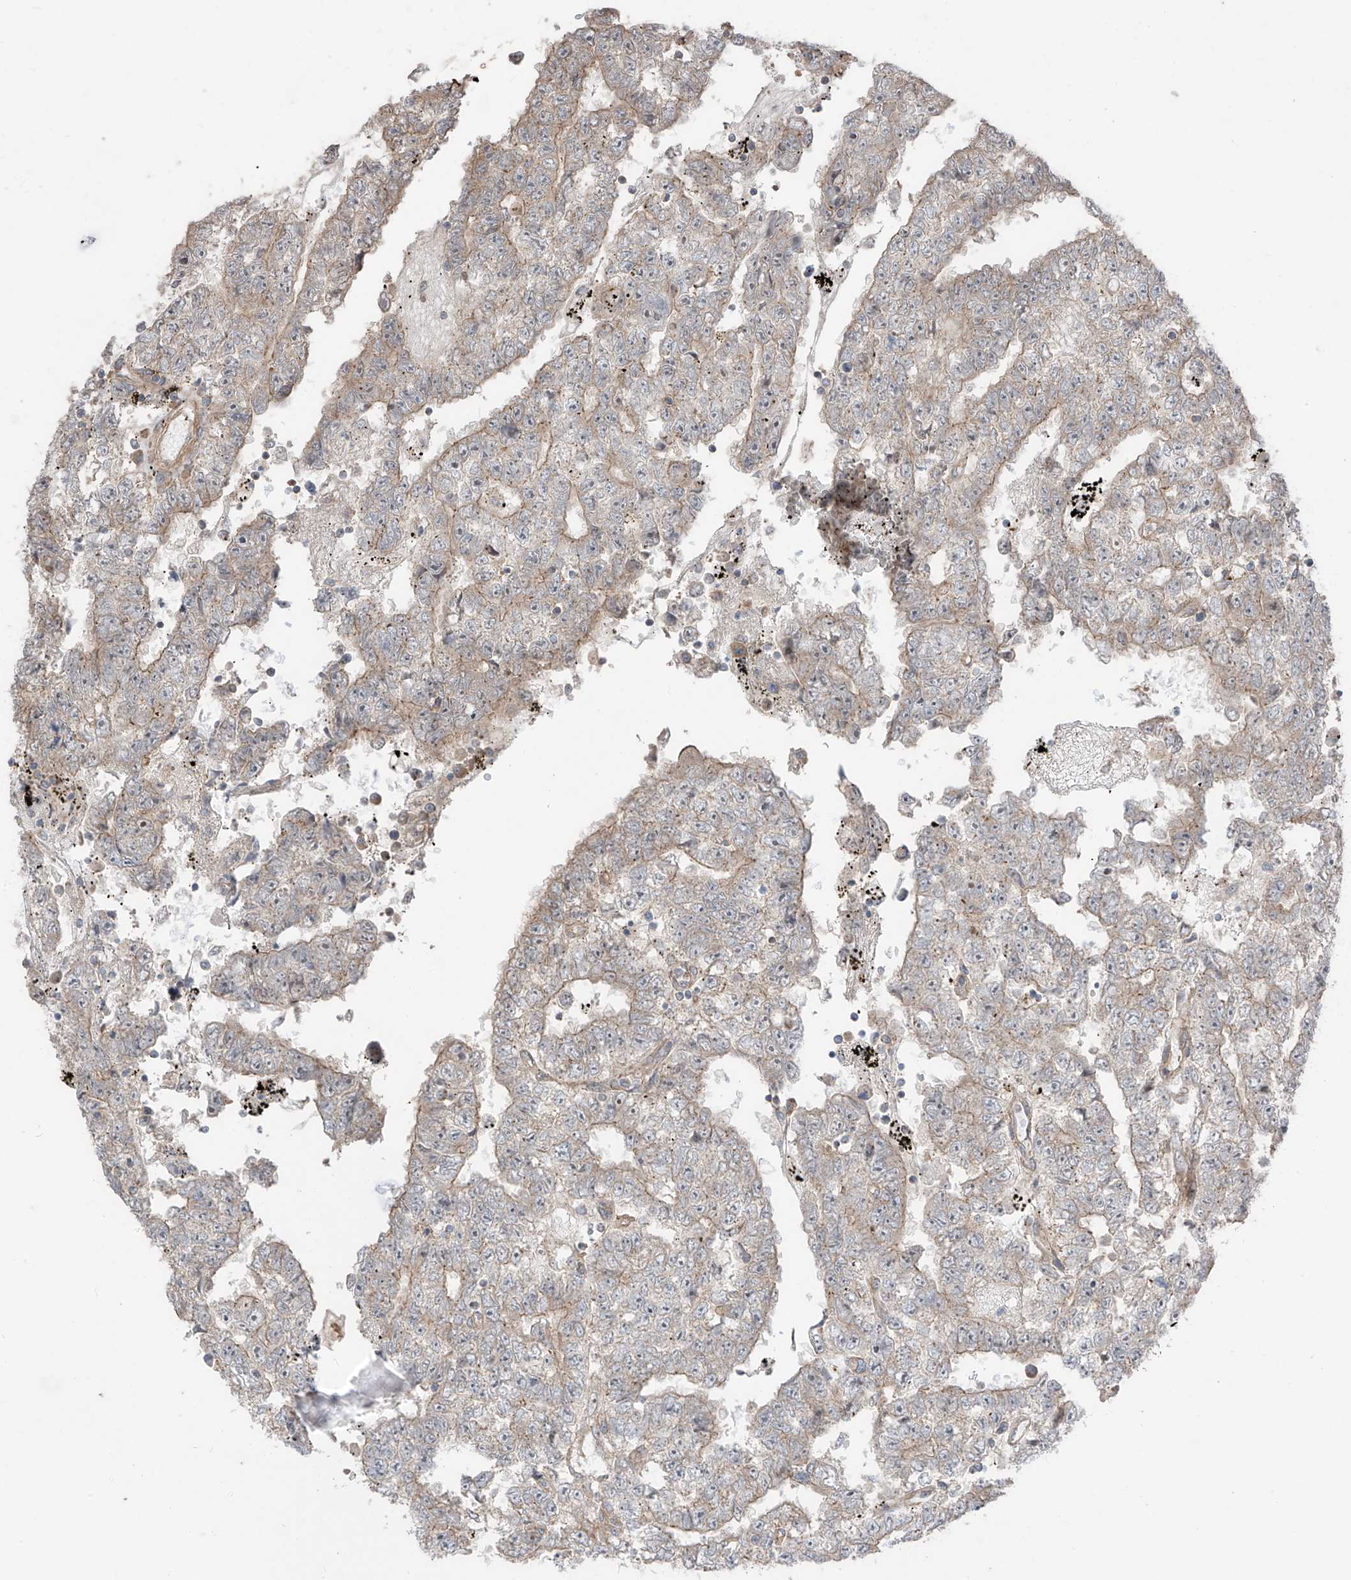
{"staining": {"intensity": "weak", "quantity": "25%-75%", "location": "cytoplasmic/membranous"}, "tissue": "testis cancer", "cell_type": "Tumor cells", "image_type": "cancer", "snomed": [{"axis": "morphology", "description": "Carcinoma, Embryonal, NOS"}, {"axis": "topography", "description": "Testis"}], "caption": "Protein expression analysis of testis cancer (embryonal carcinoma) shows weak cytoplasmic/membranous positivity in approximately 25%-75% of tumor cells. (DAB (3,3'-diaminobenzidine) = brown stain, brightfield microscopy at high magnification).", "gene": "LRRC74A", "patient": {"sex": "male", "age": 25}}